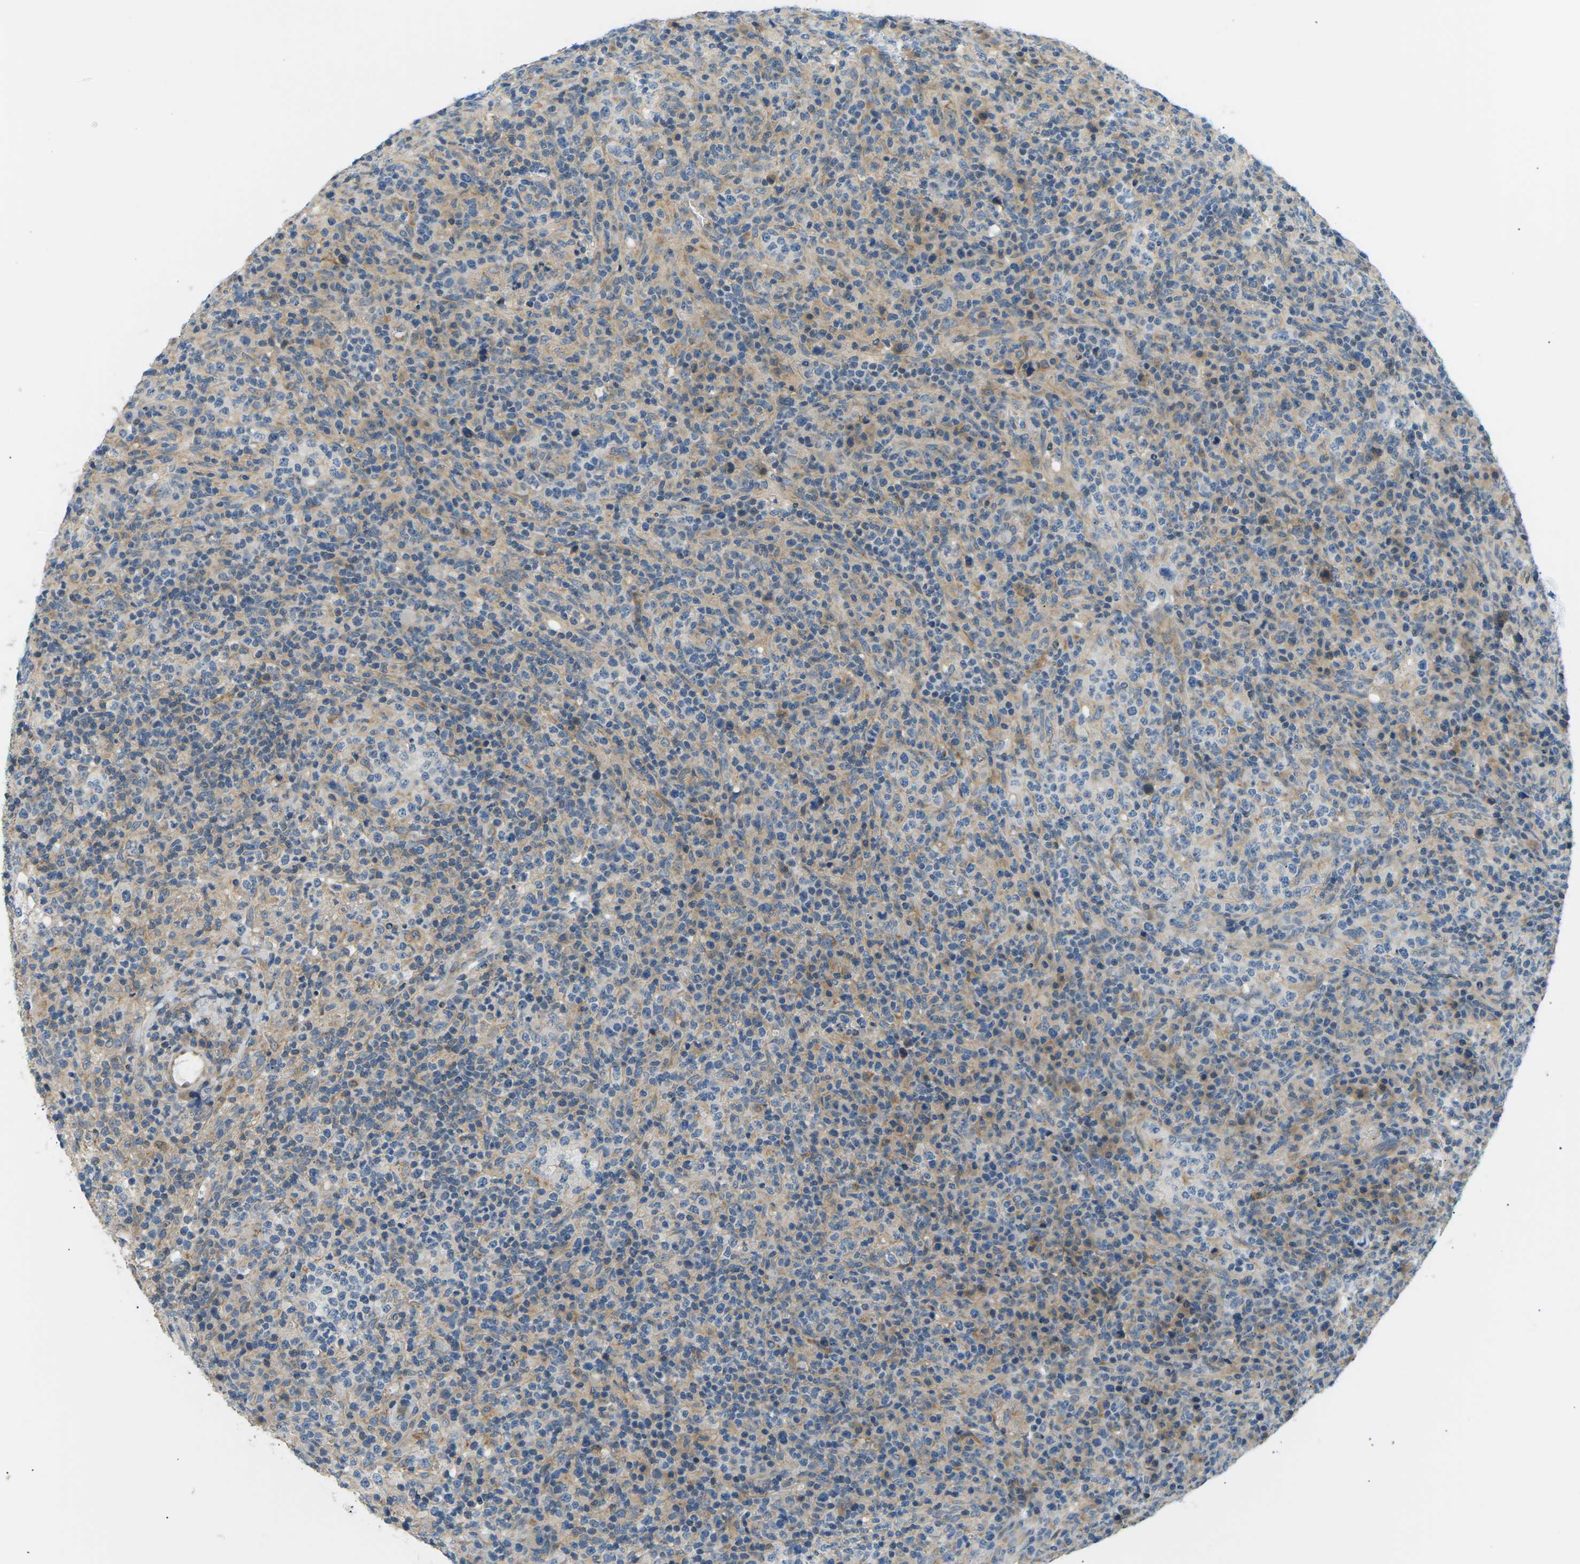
{"staining": {"intensity": "weak", "quantity": "<25%", "location": "cytoplasmic/membranous"}, "tissue": "lymphoma", "cell_type": "Tumor cells", "image_type": "cancer", "snomed": [{"axis": "morphology", "description": "Malignant lymphoma, non-Hodgkin's type, High grade"}, {"axis": "topography", "description": "Lymph node"}], "caption": "Immunohistochemistry of human lymphoma demonstrates no expression in tumor cells. Brightfield microscopy of immunohistochemistry stained with DAB (brown) and hematoxylin (blue), captured at high magnification.", "gene": "TBC1D8", "patient": {"sex": "female", "age": 76}}